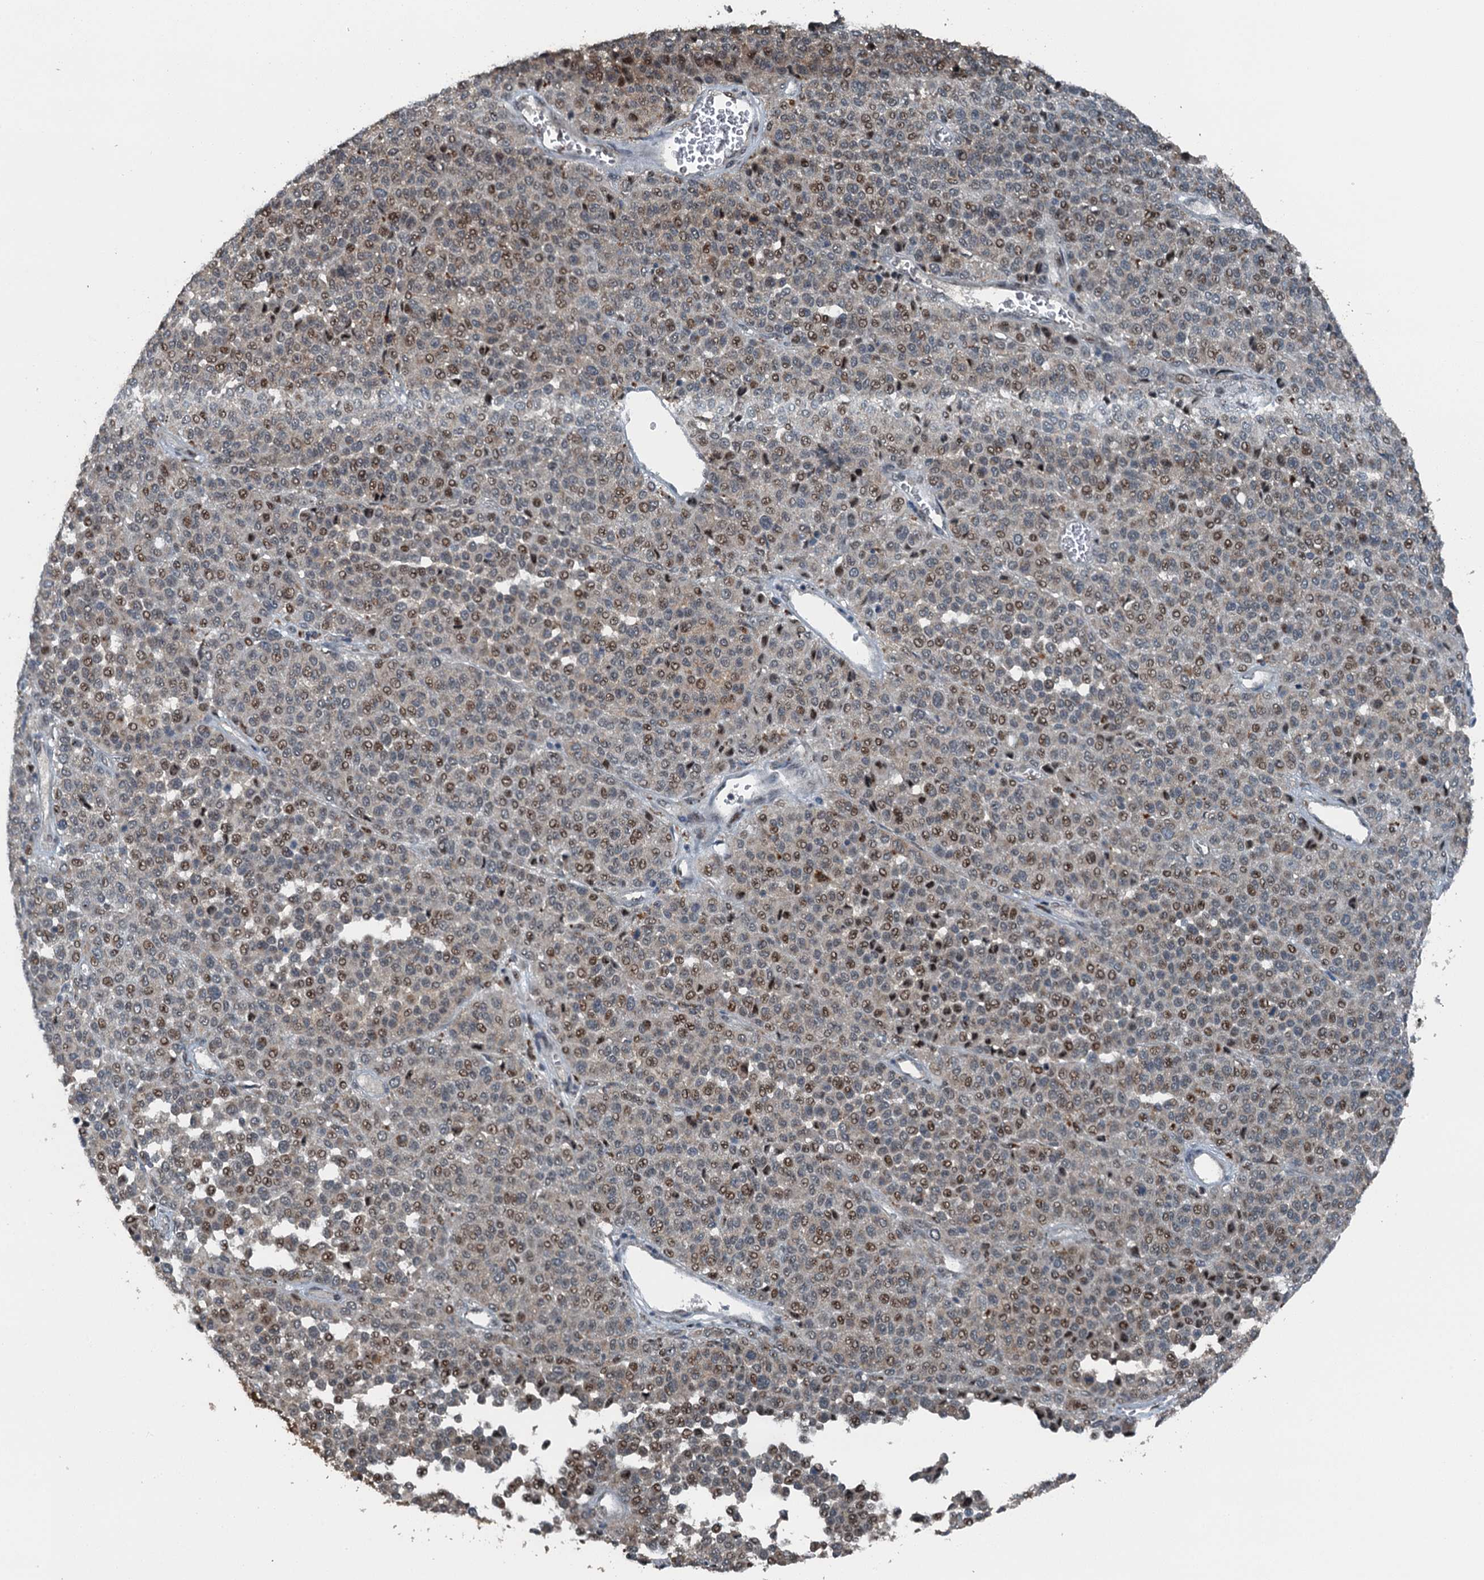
{"staining": {"intensity": "moderate", "quantity": ">75%", "location": "cytoplasmic/membranous,nuclear"}, "tissue": "melanoma", "cell_type": "Tumor cells", "image_type": "cancer", "snomed": [{"axis": "morphology", "description": "Malignant melanoma, Metastatic site"}, {"axis": "topography", "description": "Pancreas"}], "caption": "Malignant melanoma (metastatic site) stained for a protein (brown) displays moderate cytoplasmic/membranous and nuclear positive positivity in about >75% of tumor cells.", "gene": "BMERB1", "patient": {"sex": "female", "age": 30}}